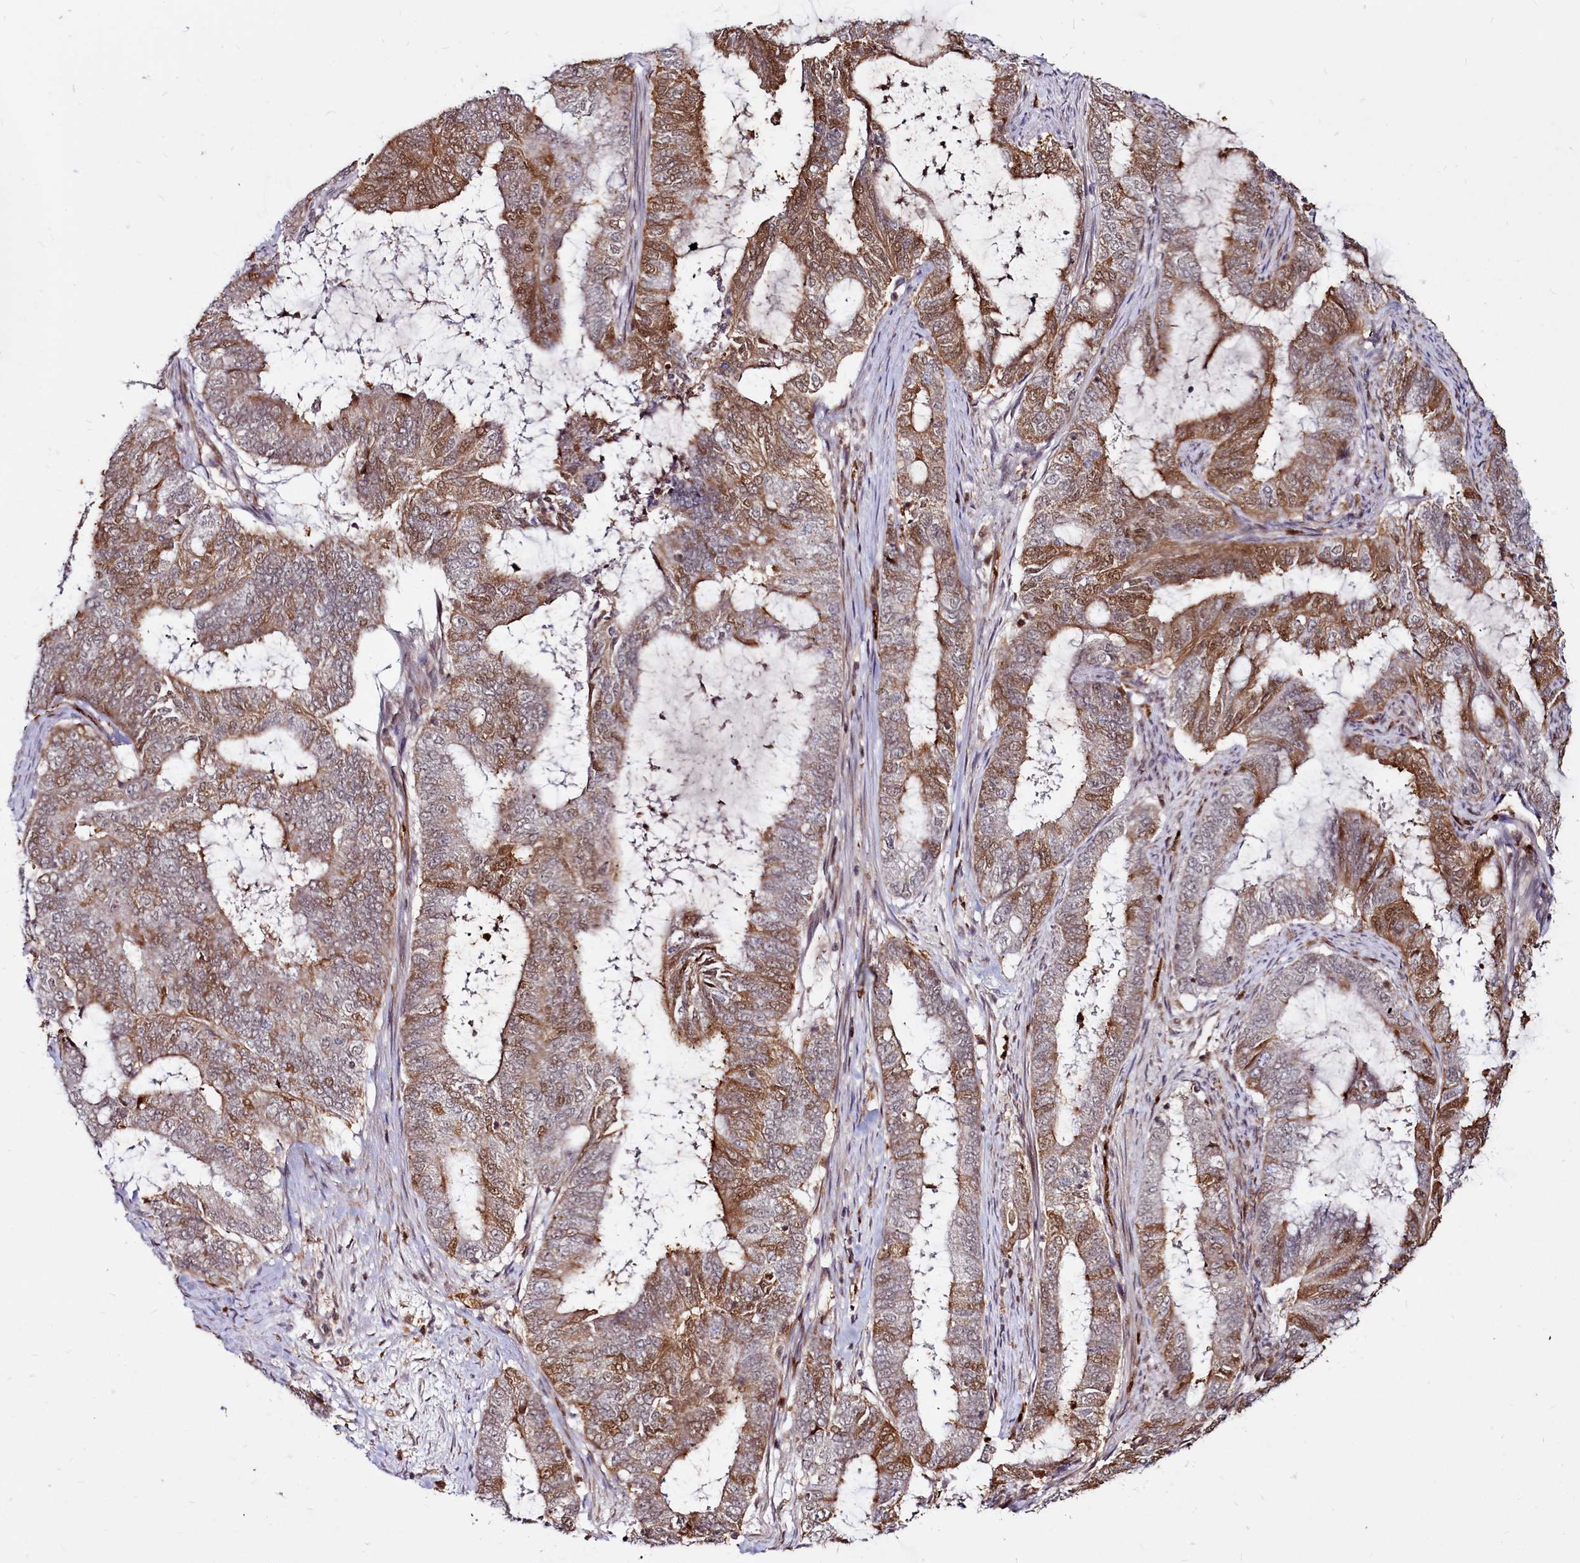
{"staining": {"intensity": "moderate", "quantity": "25%-75%", "location": "cytoplasmic/membranous,nuclear"}, "tissue": "endometrial cancer", "cell_type": "Tumor cells", "image_type": "cancer", "snomed": [{"axis": "morphology", "description": "Adenocarcinoma, NOS"}, {"axis": "topography", "description": "Endometrium"}], "caption": "Endometrial cancer (adenocarcinoma) stained with a protein marker demonstrates moderate staining in tumor cells.", "gene": "CLK3", "patient": {"sex": "female", "age": 51}}